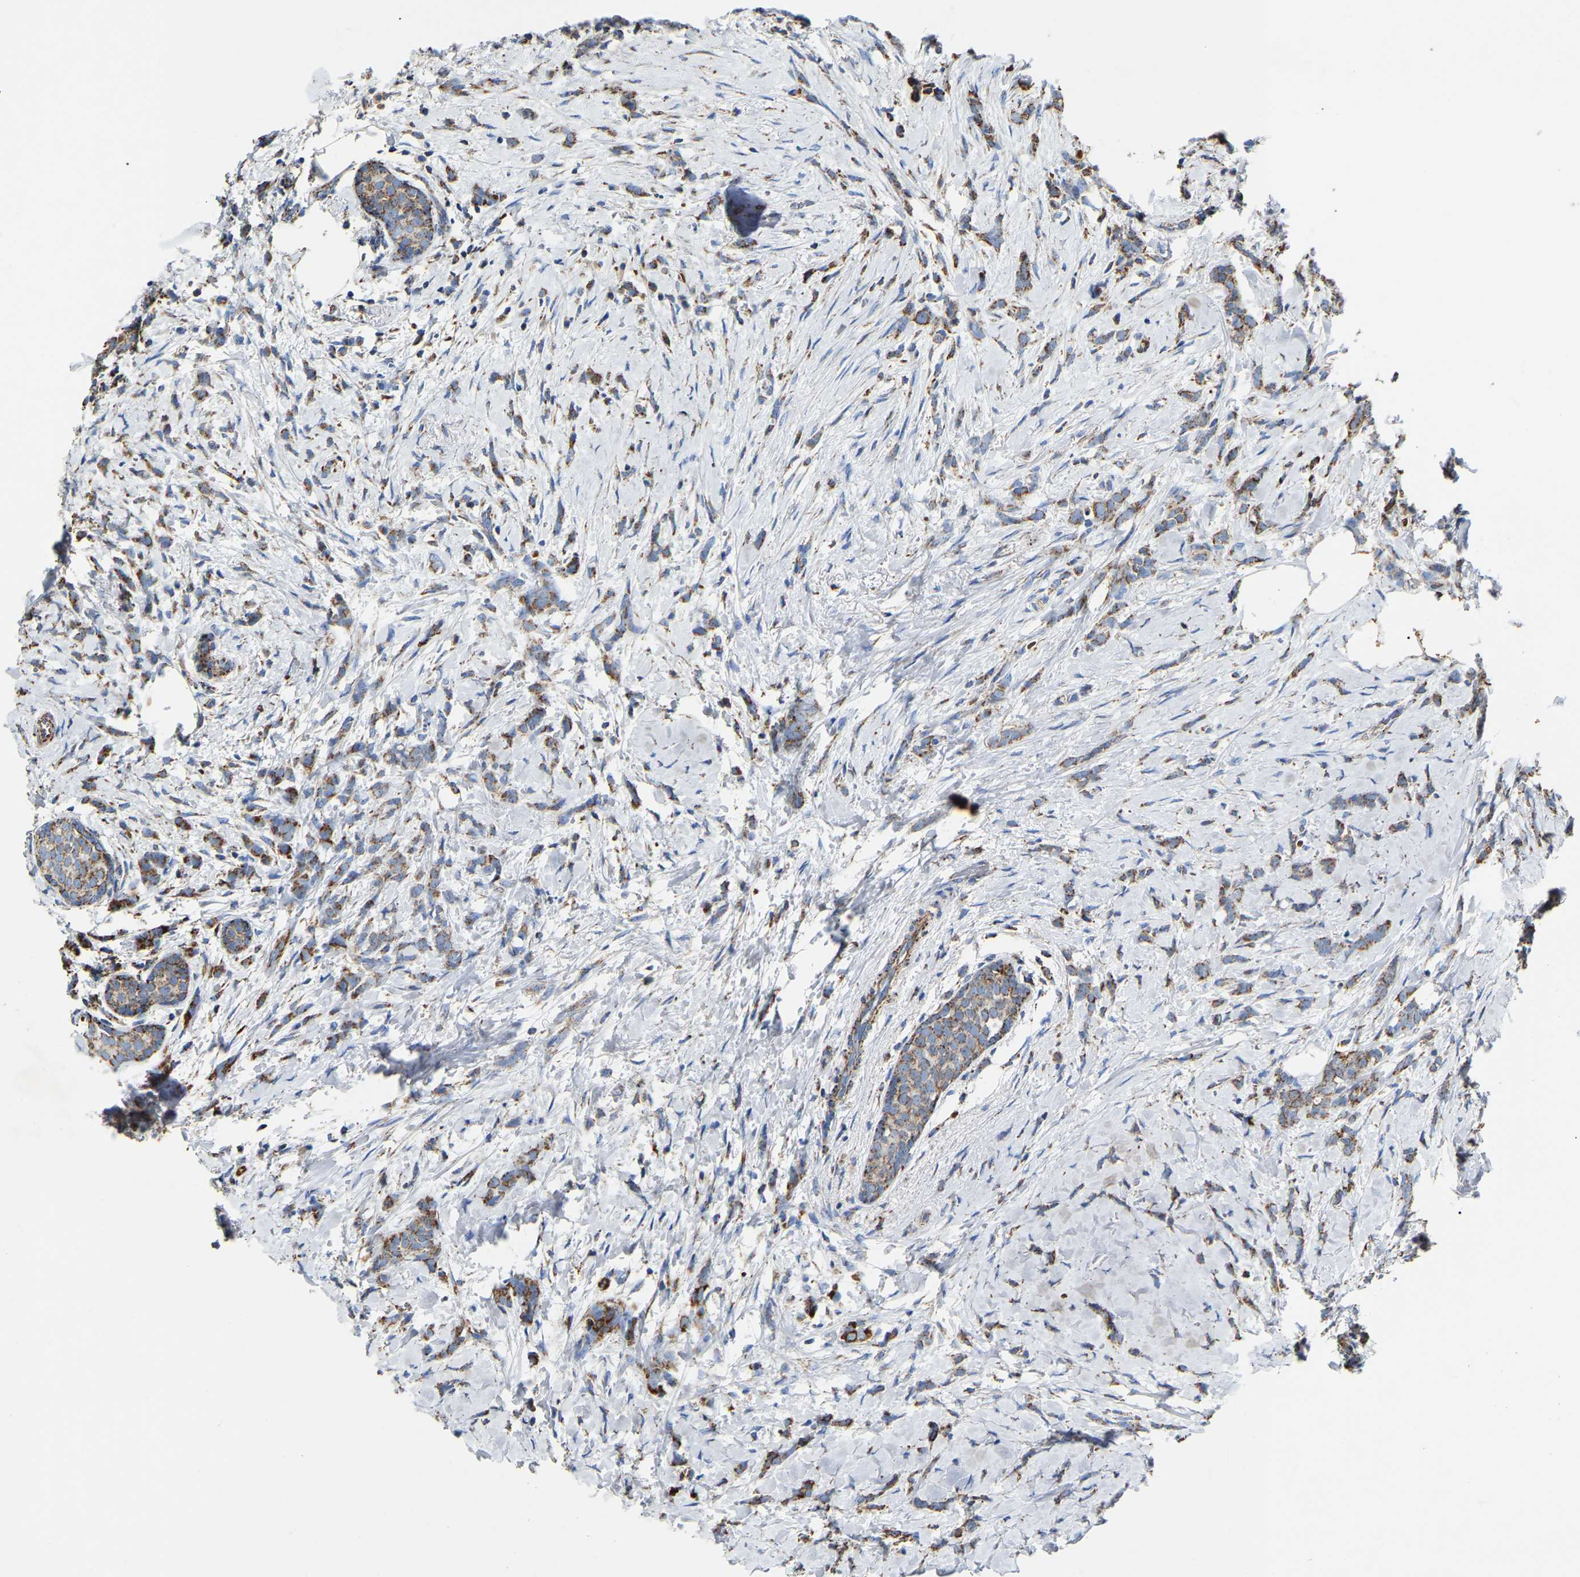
{"staining": {"intensity": "moderate", "quantity": ">75%", "location": "cytoplasmic/membranous"}, "tissue": "breast cancer", "cell_type": "Tumor cells", "image_type": "cancer", "snomed": [{"axis": "morphology", "description": "Lobular carcinoma, in situ"}, {"axis": "morphology", "description": "Lobular carcinoma"}, {"axis": "topography", "description": "Breast"}], "caption": "Human breast cancer (lobular carcinoma in situ) stained with a brown dye exhibits moderate cytoplasmic/membranous positive expression in about >75% of tumor cells.", "gene": "HIBADH", "patient": {"sex": "female", "age": 41}}